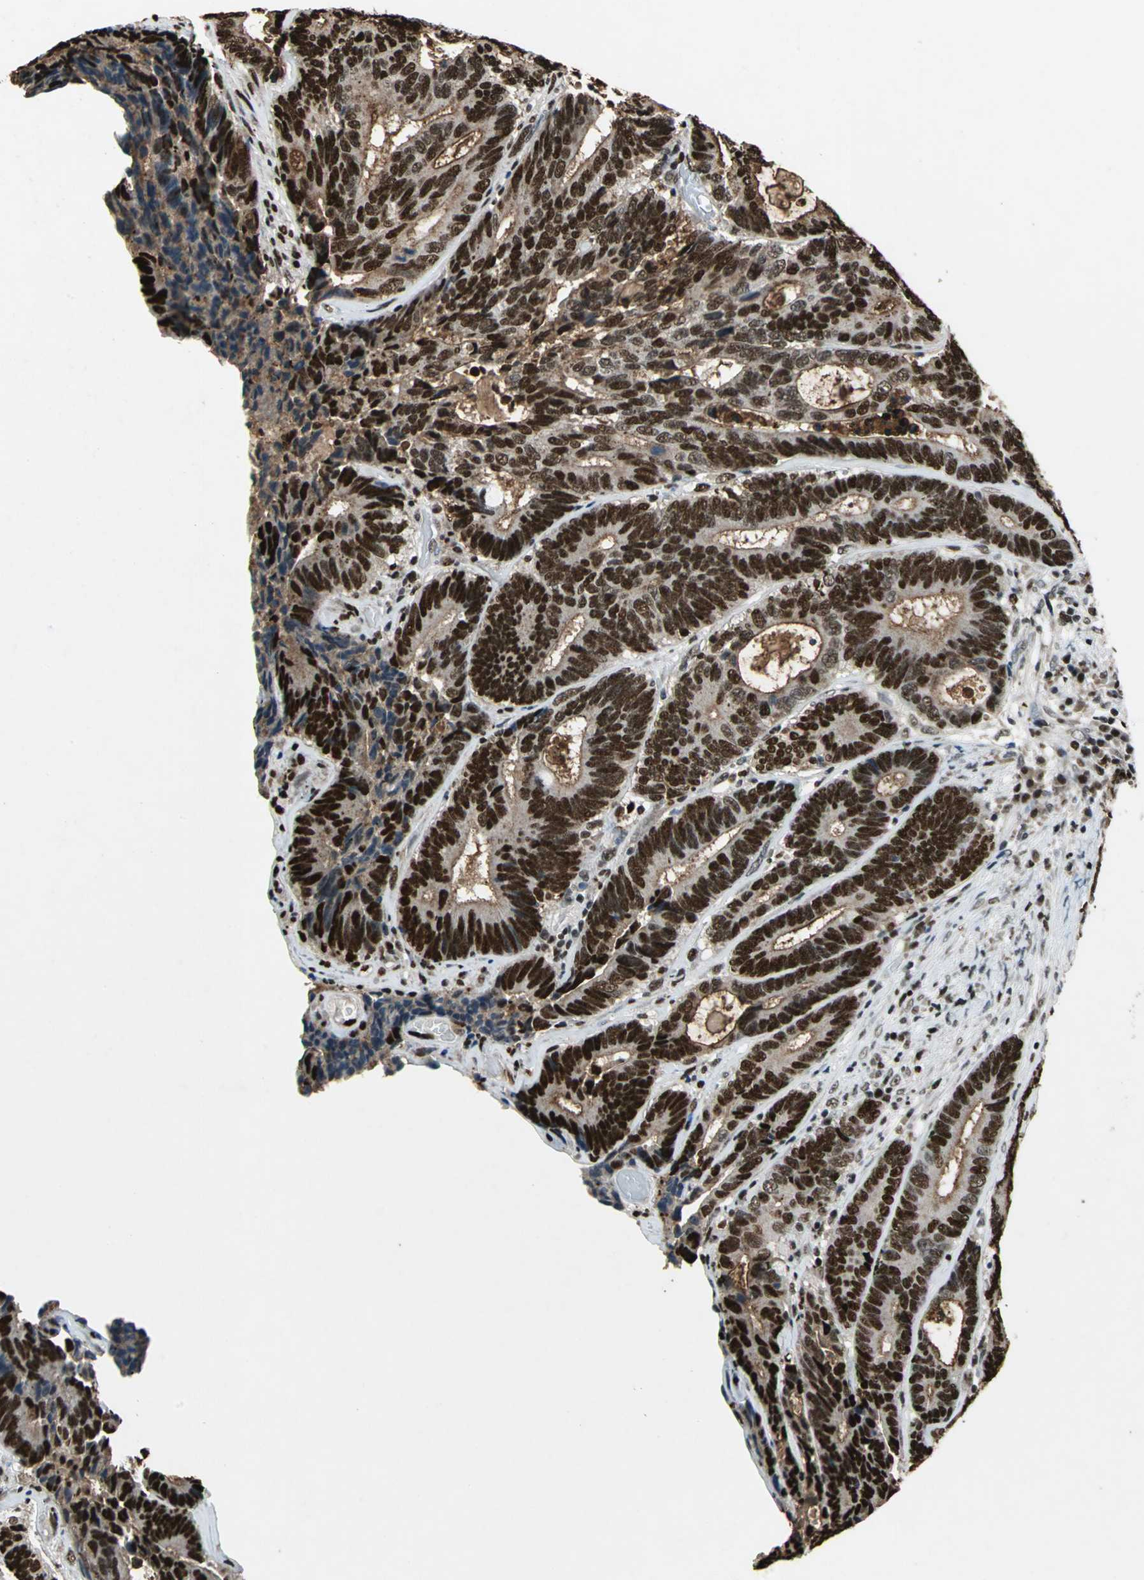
{"staining": {"intensity": "strong", "quantity": ">75%", "location": "nuclear"}, "tissue": "colorectal cancer", "cell_type": "Tumor cells", "image_type": "cancer", "snomed": [{"axis": "morphology", "description": "Adenocarcinoma, NOS"}, {"axis": "topography", "description": "Colon"}], "caption": "Approximately >75% of tumor cells in colorectal adenocarcinoma reveal strong nuclear protein staining as visualized by brown immunohistochemical staining.", "gene": "ANP32A", "patient": {"sex": "female", "age": 78}}